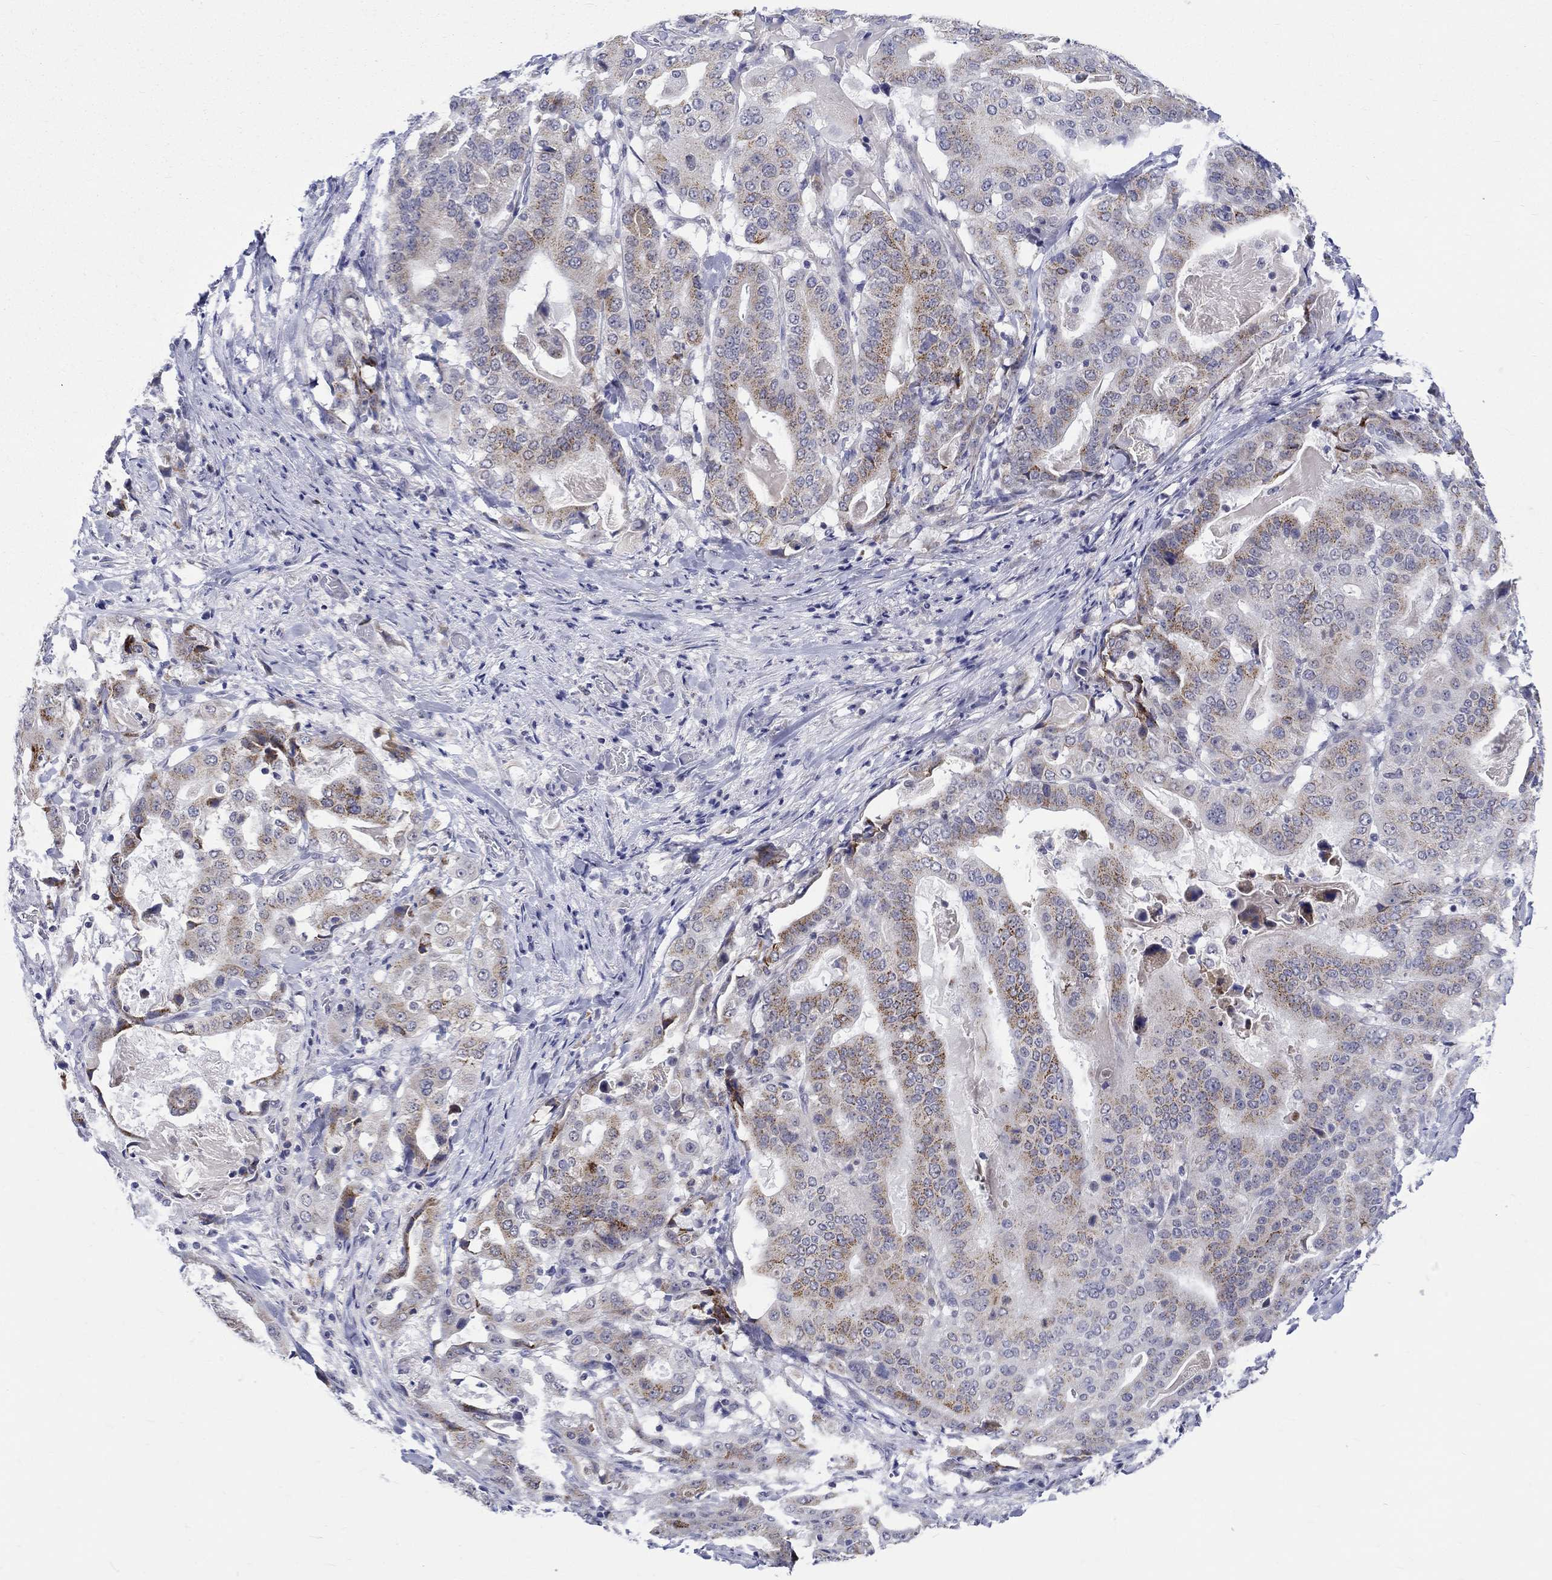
{"staining": {"intensity": "strong", "quantity": "25%-75%", "location": "cytoplasmic/membranous"}, "tissue": "stomach cancer", "cell_type": "Tumor cells", "image_type": "cancer", "snomed": [{"axis": "morphology", "description": "Adenocarcinoma, NOS"}, {"axis": "topography", "description": "Stomach"}], "caption": "Immunohistochemistry (IHC) histopathology image of neoplastic tissue: human stomach adenocarcinoma stained using immunohistochemistry (IHC) exhibits high levels of strong protein expression localized specifically in the cytoplasmic/membranous of tumor cells, appearing as a cytoplasmic/membranous brown color.", "gene": "ST6GALNAC1", "patient": {"sex": "male", "age": 48}}